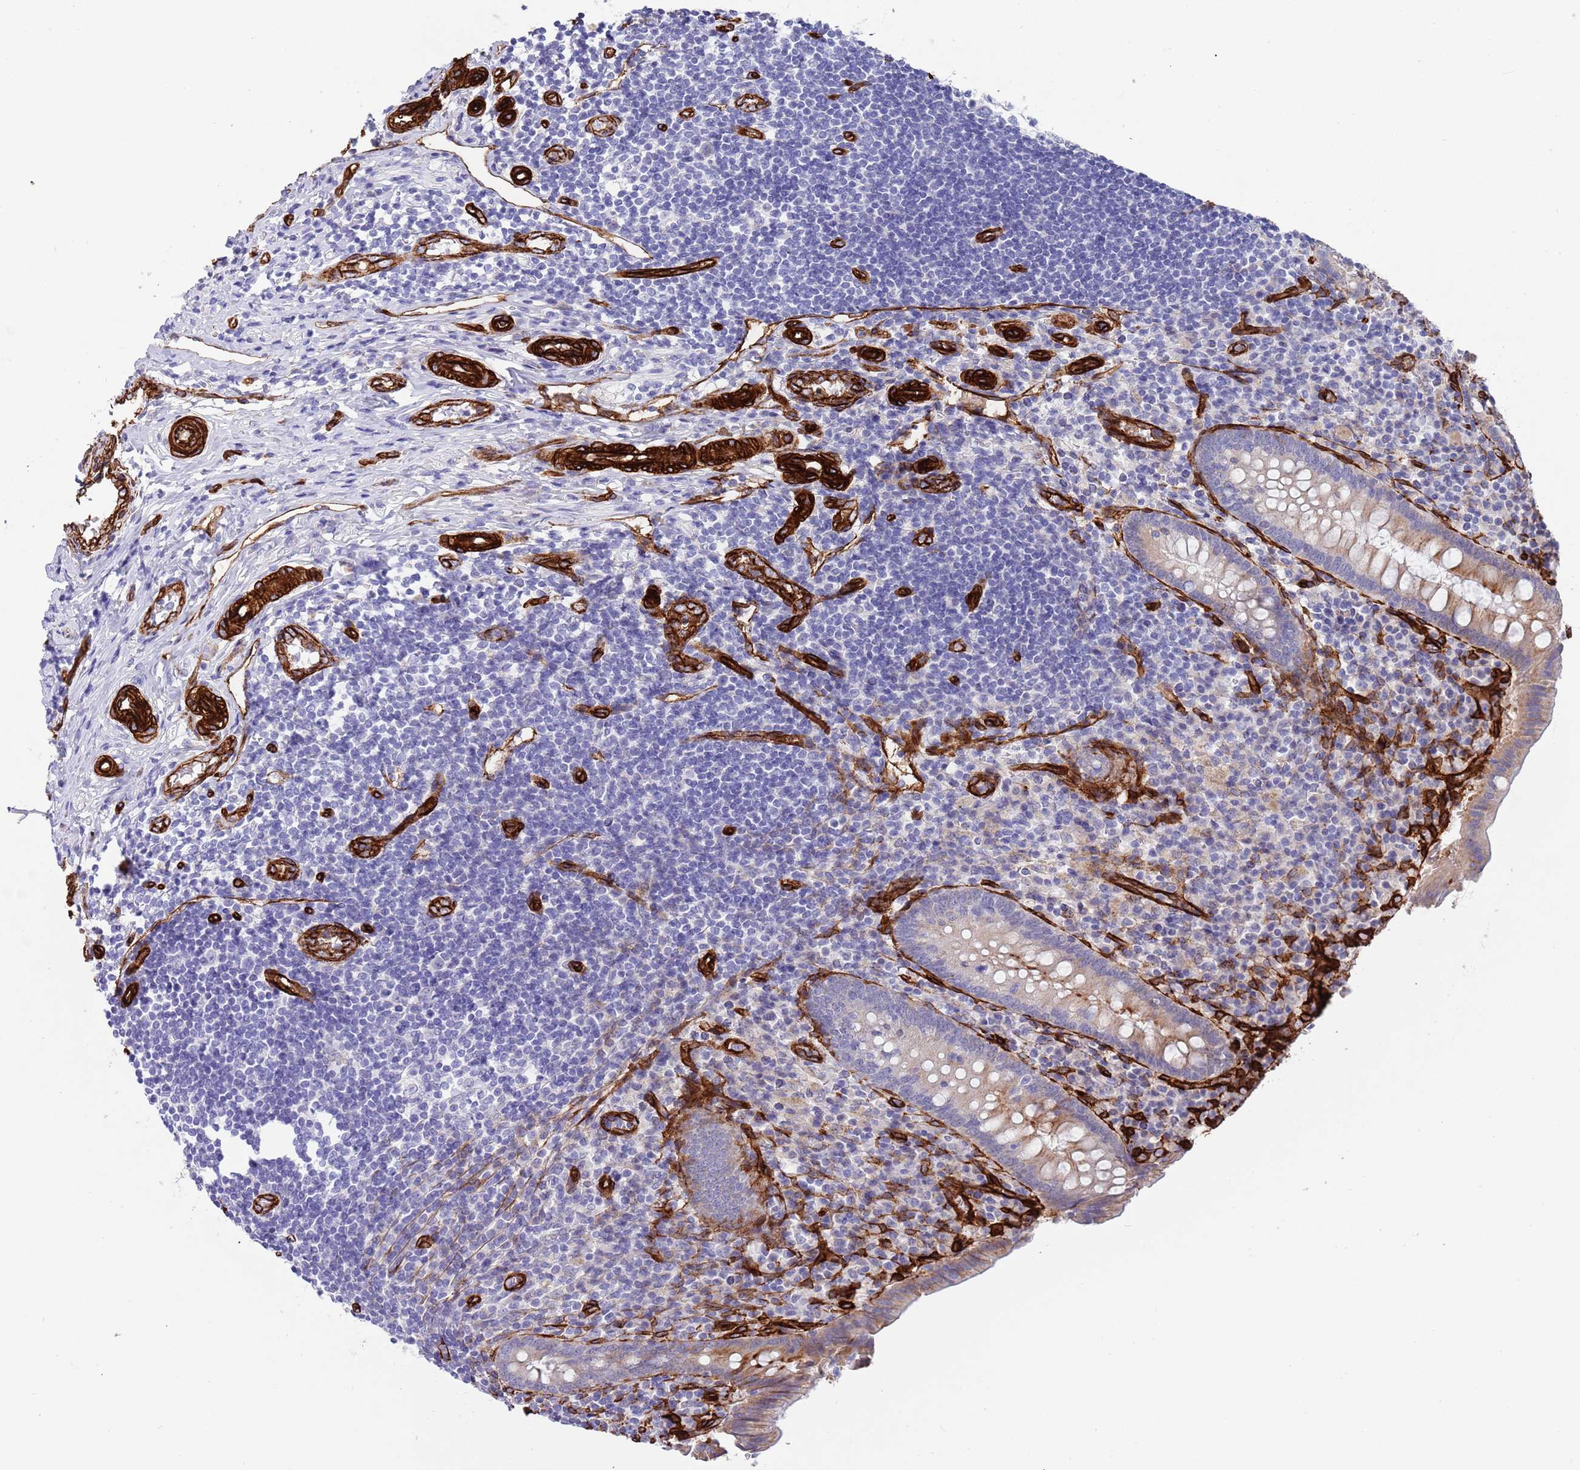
{"staining": {"intensity": "weak", "quantity": "25%-75%", "location": "cytoplasmic/membranous"}, "tissue": "appendix", "cell_type": "Glandular cells", "image_type": "normal", "snomed": [{"axis": "morphology", "description": "Normal tissue, NOS"}, {"axis": "topography", "description": "Appendix"}], "caption": "Immunohistochemical staining of normal human appendix displays weak cytoplasmic/membranous protein positivity in about 25%-75% of glandular cells.", "gene": "CAV2", "patient": {"sex": "female", "age": 17}}